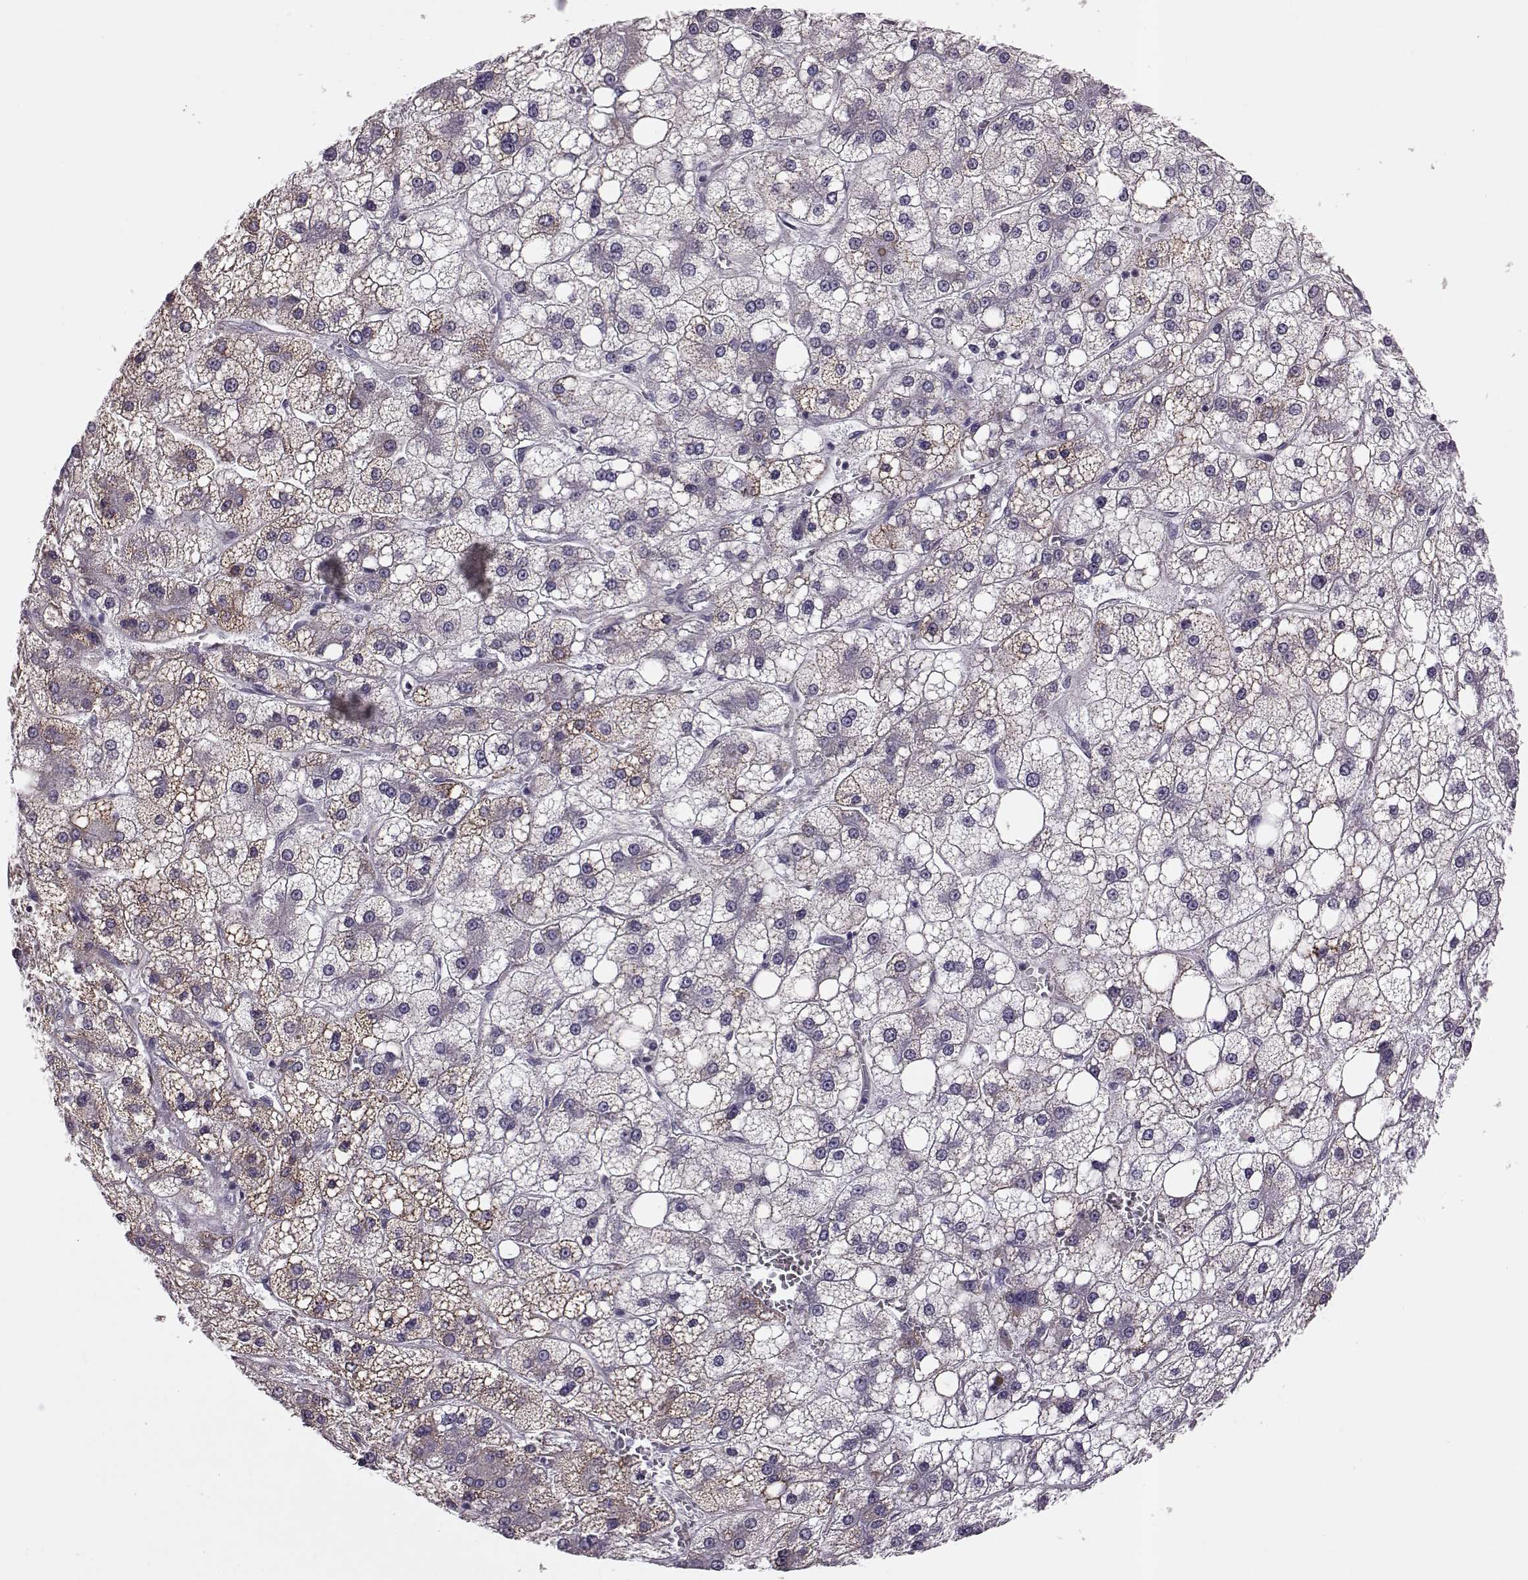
{"staining": {"intensity": "weak", "quantity": "25%-75%", "location": "cytoplasmic/membranous"}, "tissue": "liver cancer", "cell_type": "Tumor cells", "image_type": "cancer", "snomed": [{"axis": "morphology", "description": "Carcinoma, Hepatocellular, NOS"}, {"axis": "topography", "description": "Liver"}], "caption": "Protein staining of liver cancer (hepatocellular carcinoma) tissue displays weak cytoplasmic/membranous positivity in about 25%-75% of tumor cells. The staining was performed using DAB to visualize the protein expression in brown, while the nuclei were stained in blue with hematoxylin (Magnification: 20x).", "gene": "RIMS2", "patient": {"sex": "male", "age": 73}}